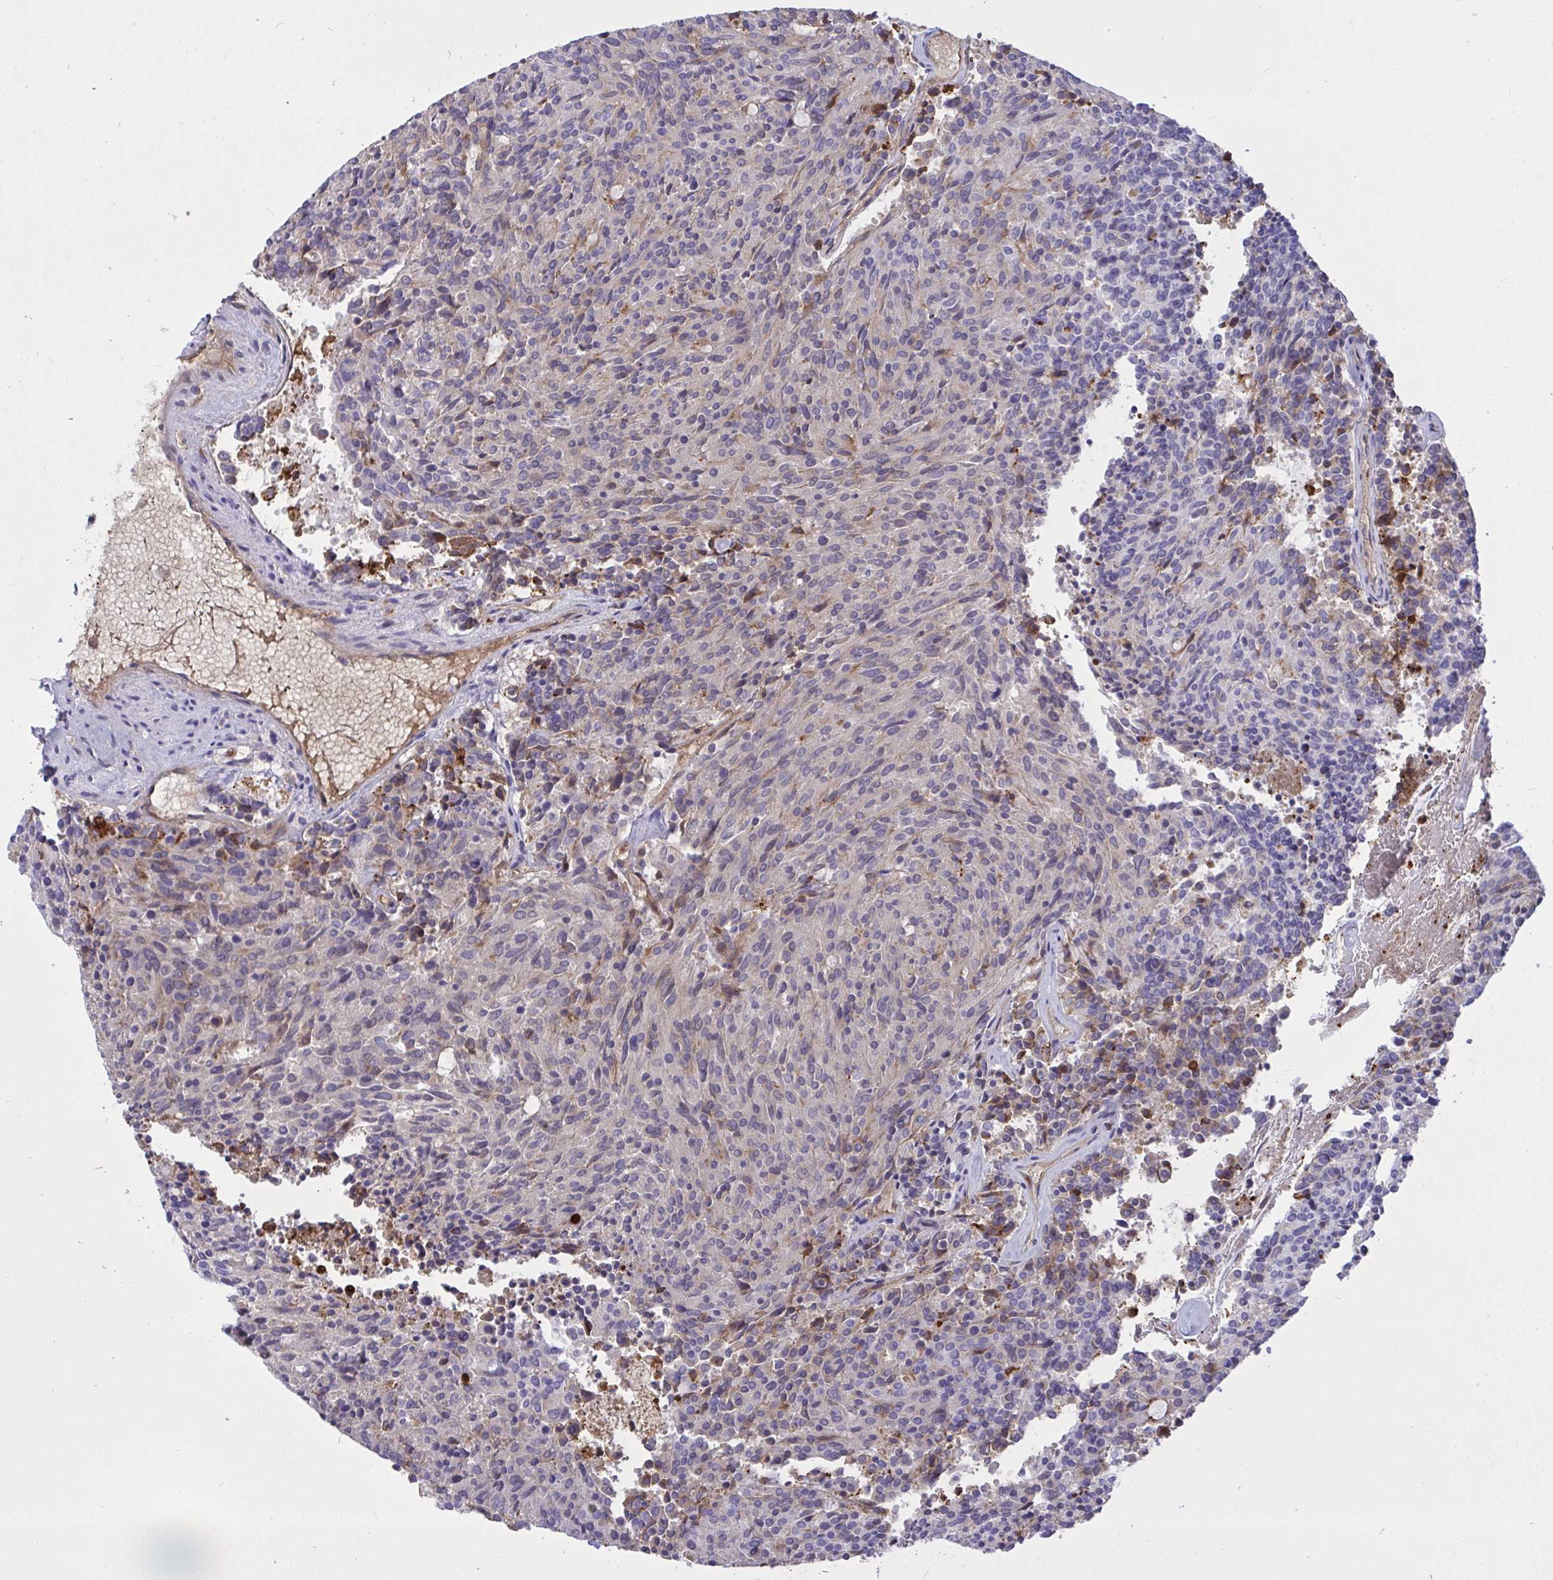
{"staining": {"intensity": "moderate", "quantity": "<25%", "location": "cytoplasmic/membranous"}, "tissue": "carcinoid", "cell_type": "Tumor cells", "image_type": "cancer", "snomed": [{"axis": "morphology", "description": "Carcinoid, malignant, NOS"}, {"axis": "topography", "description": "Pancreas"}], "caption": "The immunohistochemical stain highlights moderate cytoplasmic/membranous staining in tumor cells of carcinoid tissue. The staining is performed using DAB brown chromogen to label protein expression. The nuclei are counter-stained blue using hematoxylin.", "gene": "F2", "patient": {"sex": "female", "age": 54}}